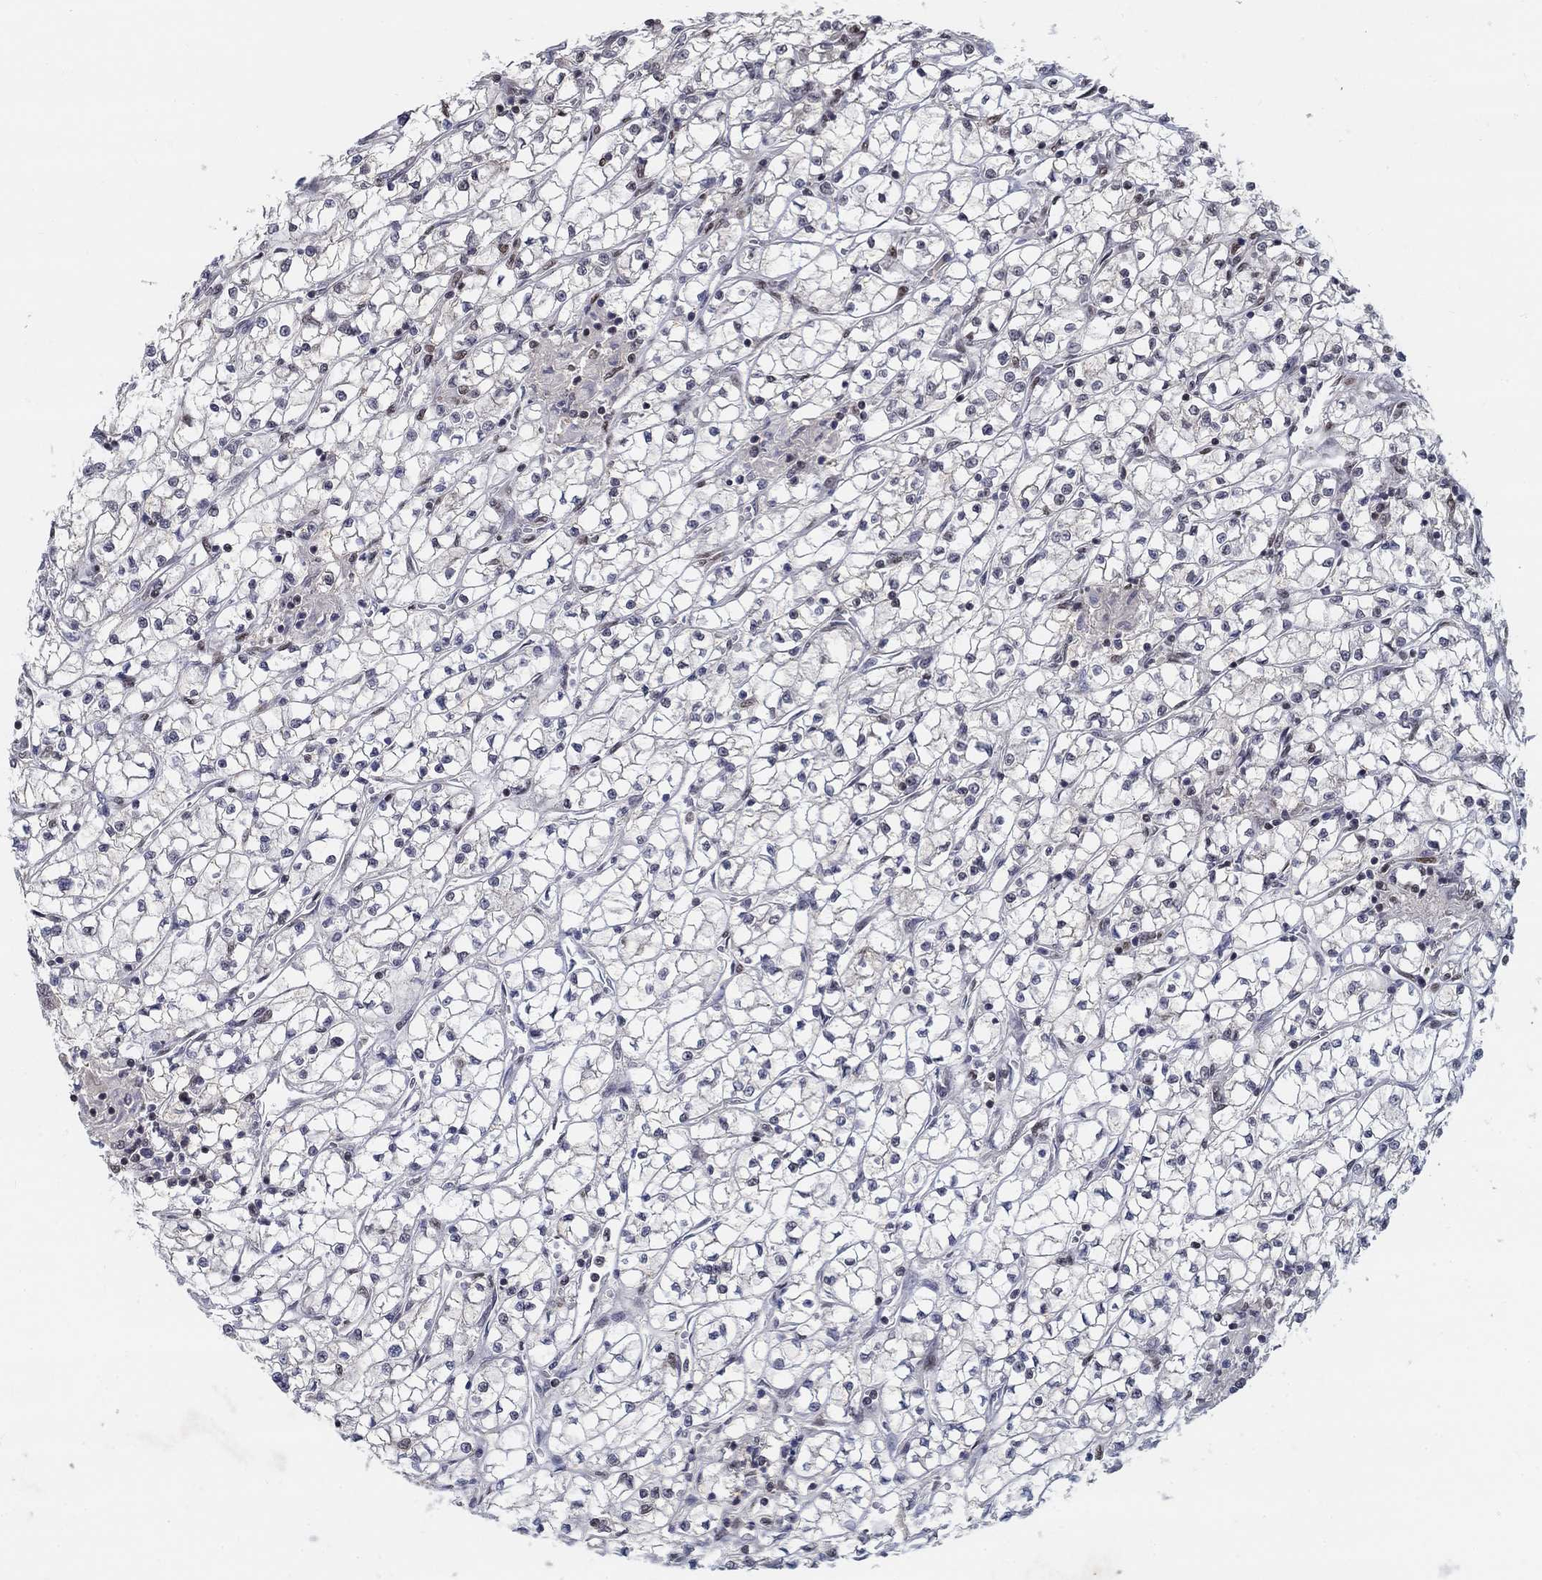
{"staining": {"intensity": "negative", "quantity": "none", "location": "none"}, "tissue": "renal cancer", "cell_type": "Tumor cells", "image_type": "cancer", "snomed": [{"axis": "morphology", "description": "Adenocarcinoma, NOS"}, {"axis": "topography", "description": "Kidney"}], "caption": "Immunohistochemical staining of renal cancer (adenocarcinoma) shows no significant expression in tumor cells. (Immunohistochemistry (ihc), brightfield microscopy, high magnification).", "gene": "CENPE", "patient": {"sex": "female", "age": 64}}